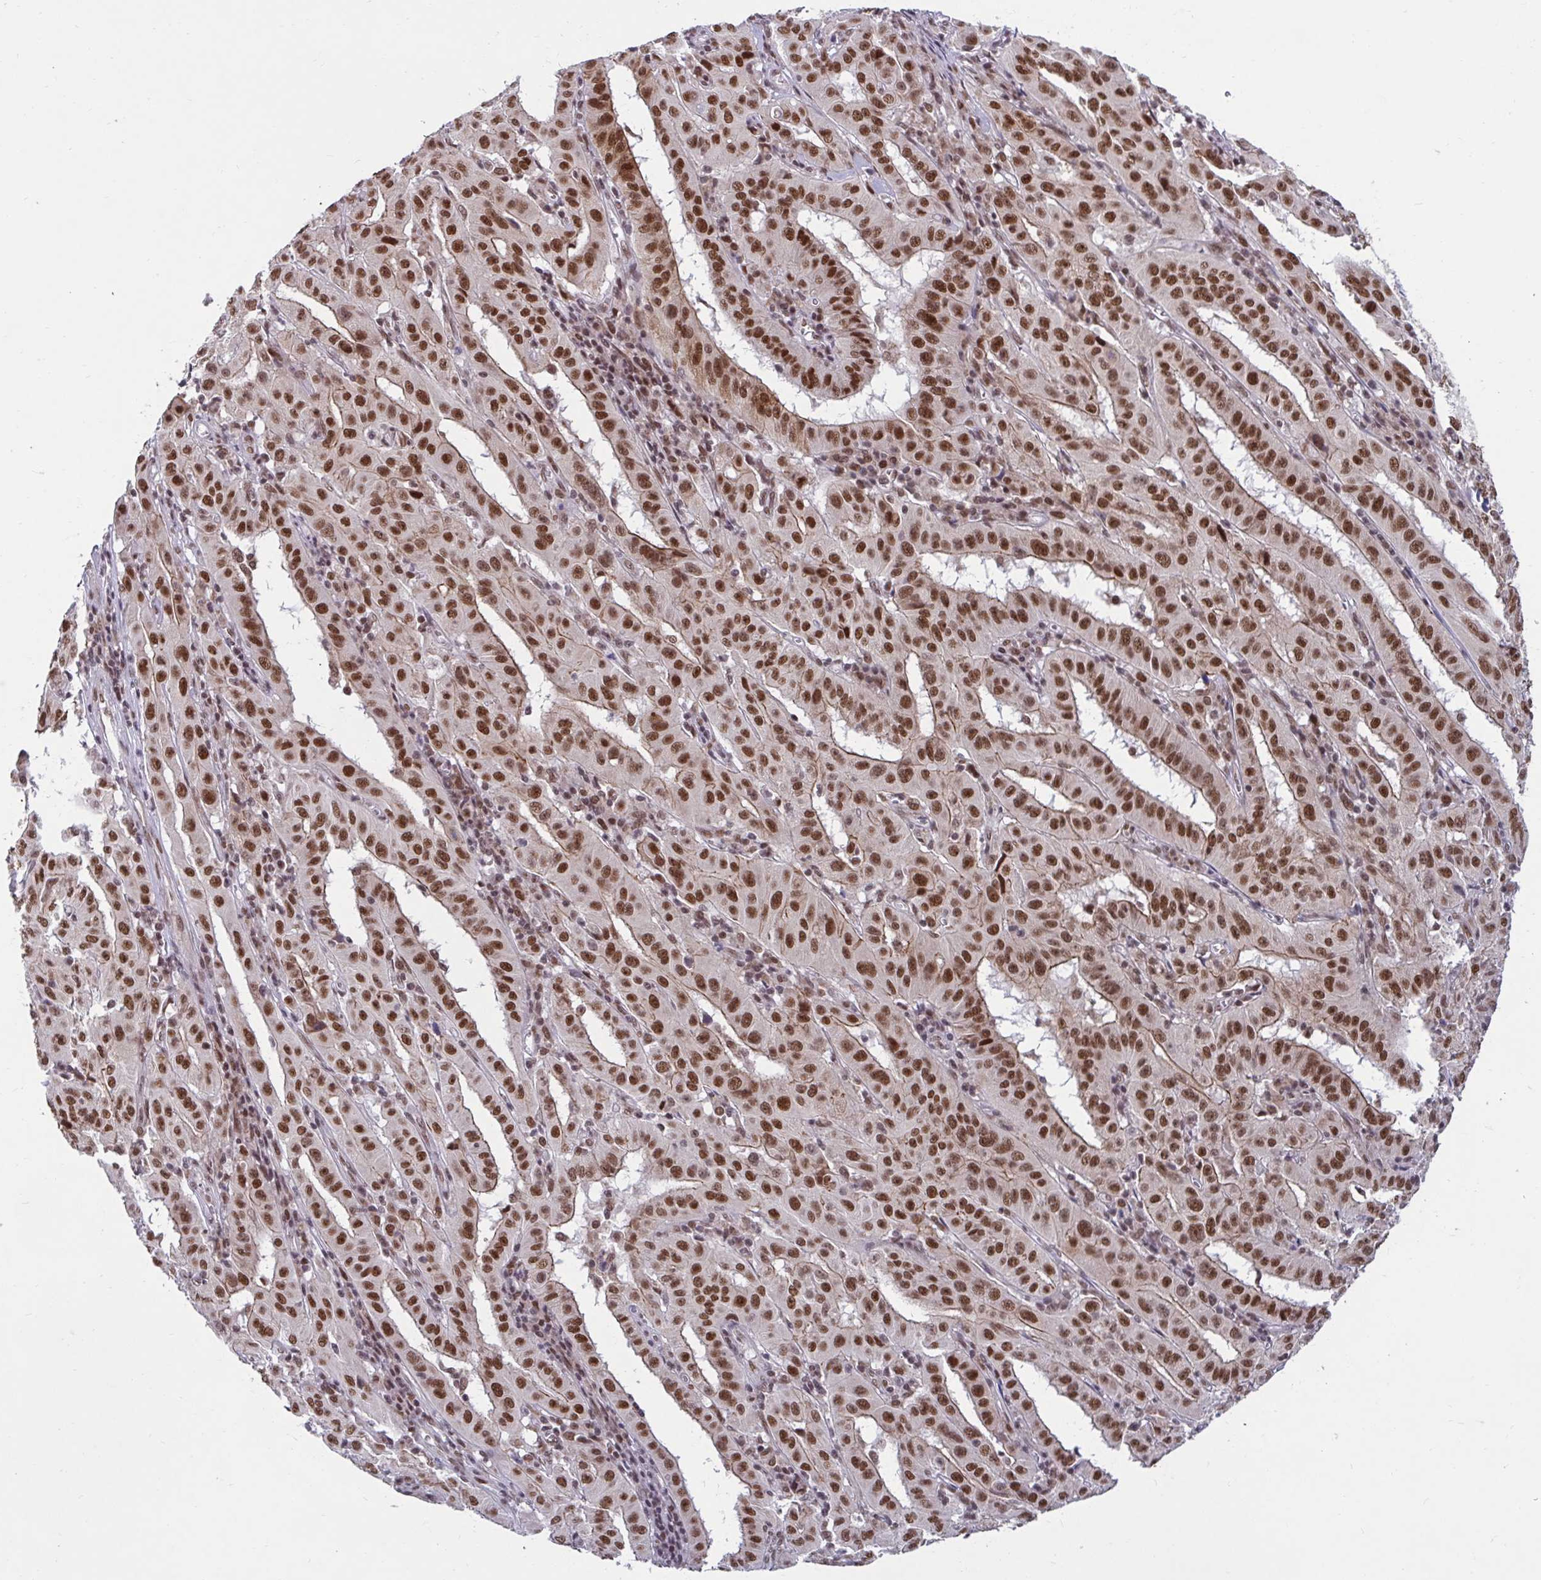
{"staining": {"intensity": "moderate", "quantity": ">75%", "location": "nuclear"}, "tissue": "pancreatic cancer", "cell_type": "Tumor cells", "image_type": "cancer", "snomed": [{"axis": "morphology", "description": "Adenocarcinoma, NOS"}, {"axis": "topography", "description": "Pancreas"}], "caption": "A high-resolution image shows IHC staining of pancreatic adenocarcinoma, which displays moderate nuclear expression in about >75% of tumor cells.", "gene": "PHF10", "patient": {"sex": "male", "age": 63}}